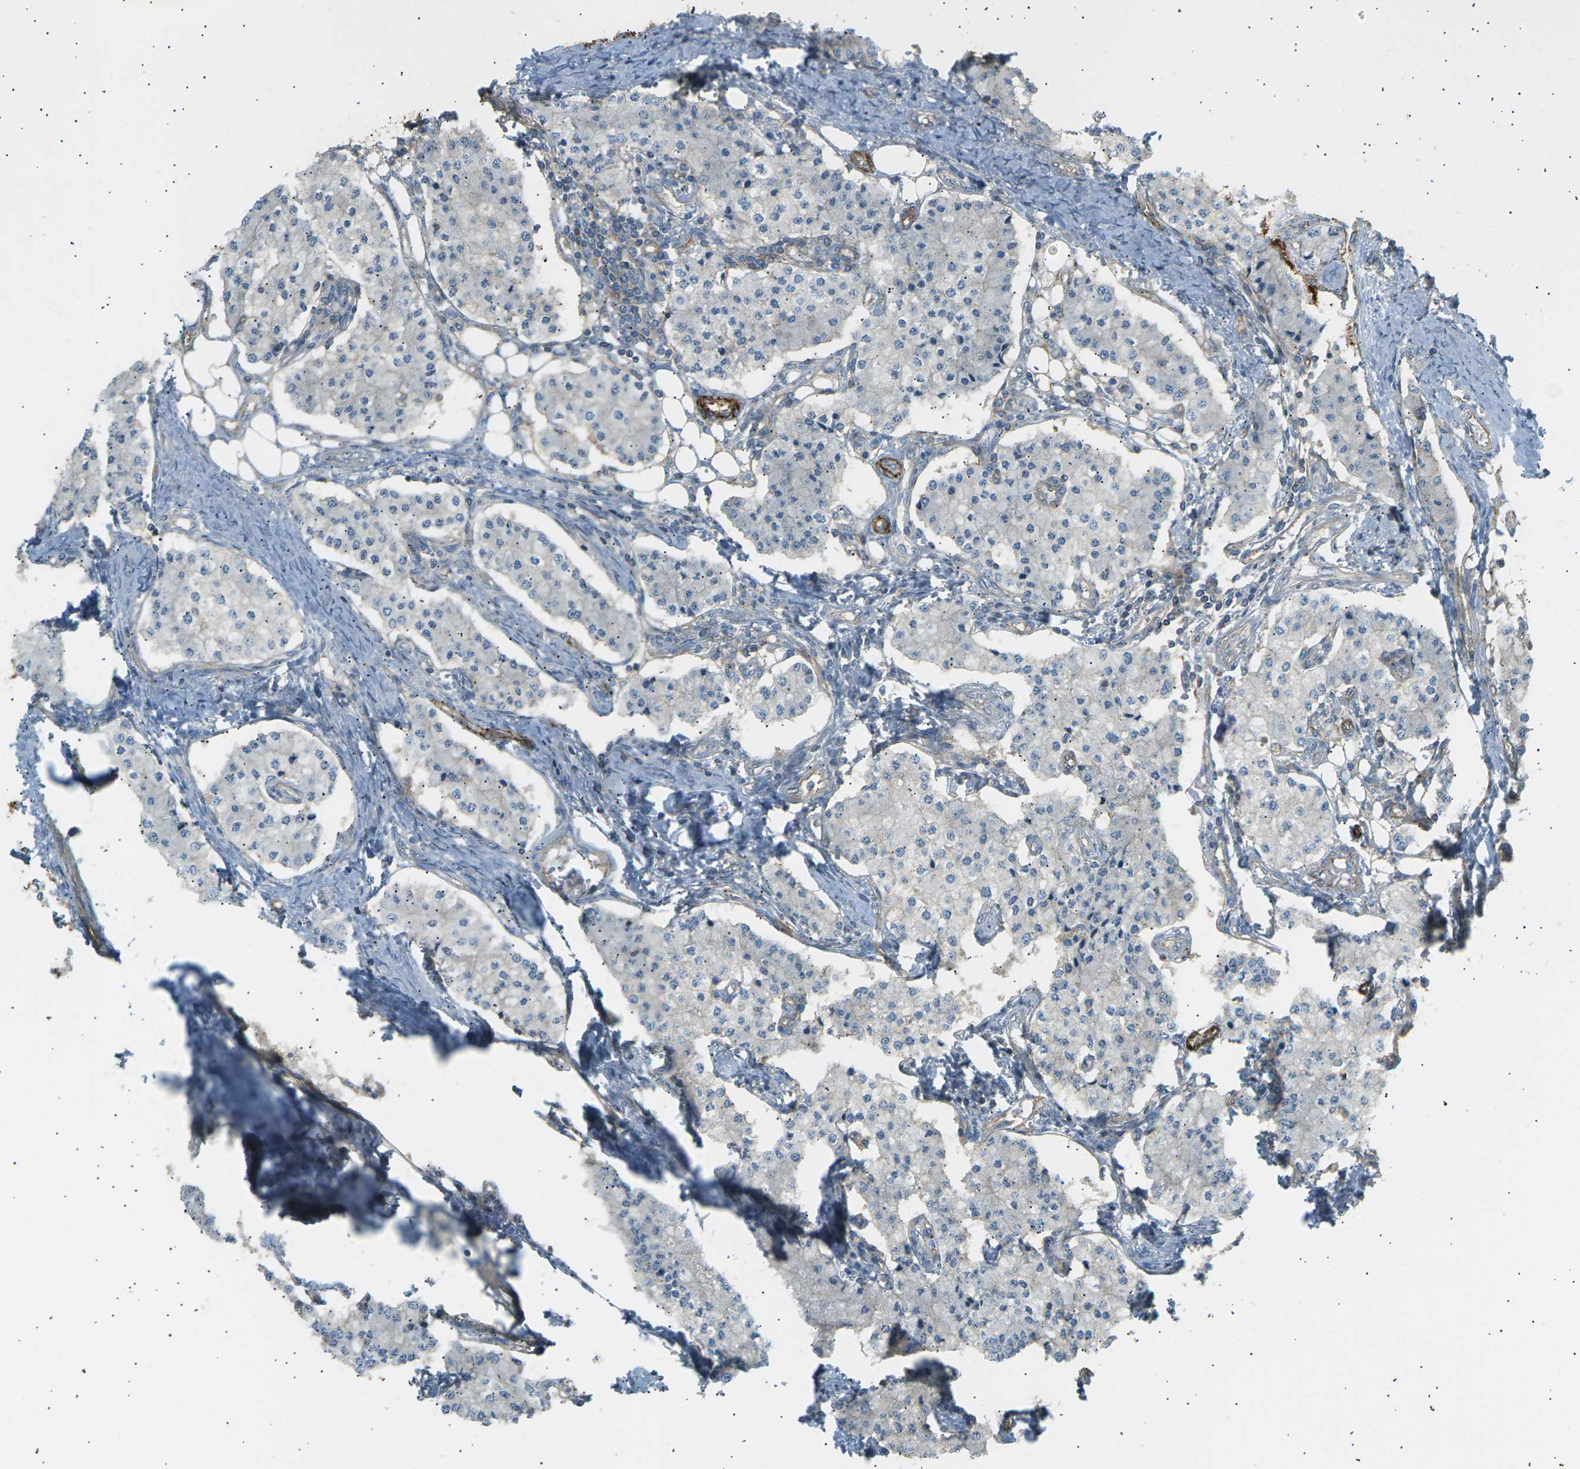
{"staining": {"intensity": "negative", "quantity": "none", "location": "none"}, "tissue": "carcinoid", "cell_type": "Tumor cells", "image_type": "cancer", "snomed": [{"axis": "morphology", "description": "Carcinoid, malignant, NOS"}, {"axis": "topography", "description": "Colon"}], "caption": "Human carcinoid stained for a protein using IHC displays no positivity in tumor cells.", "gene": "ATP2B4", "patient": {"sex": "female", "age": 52}}